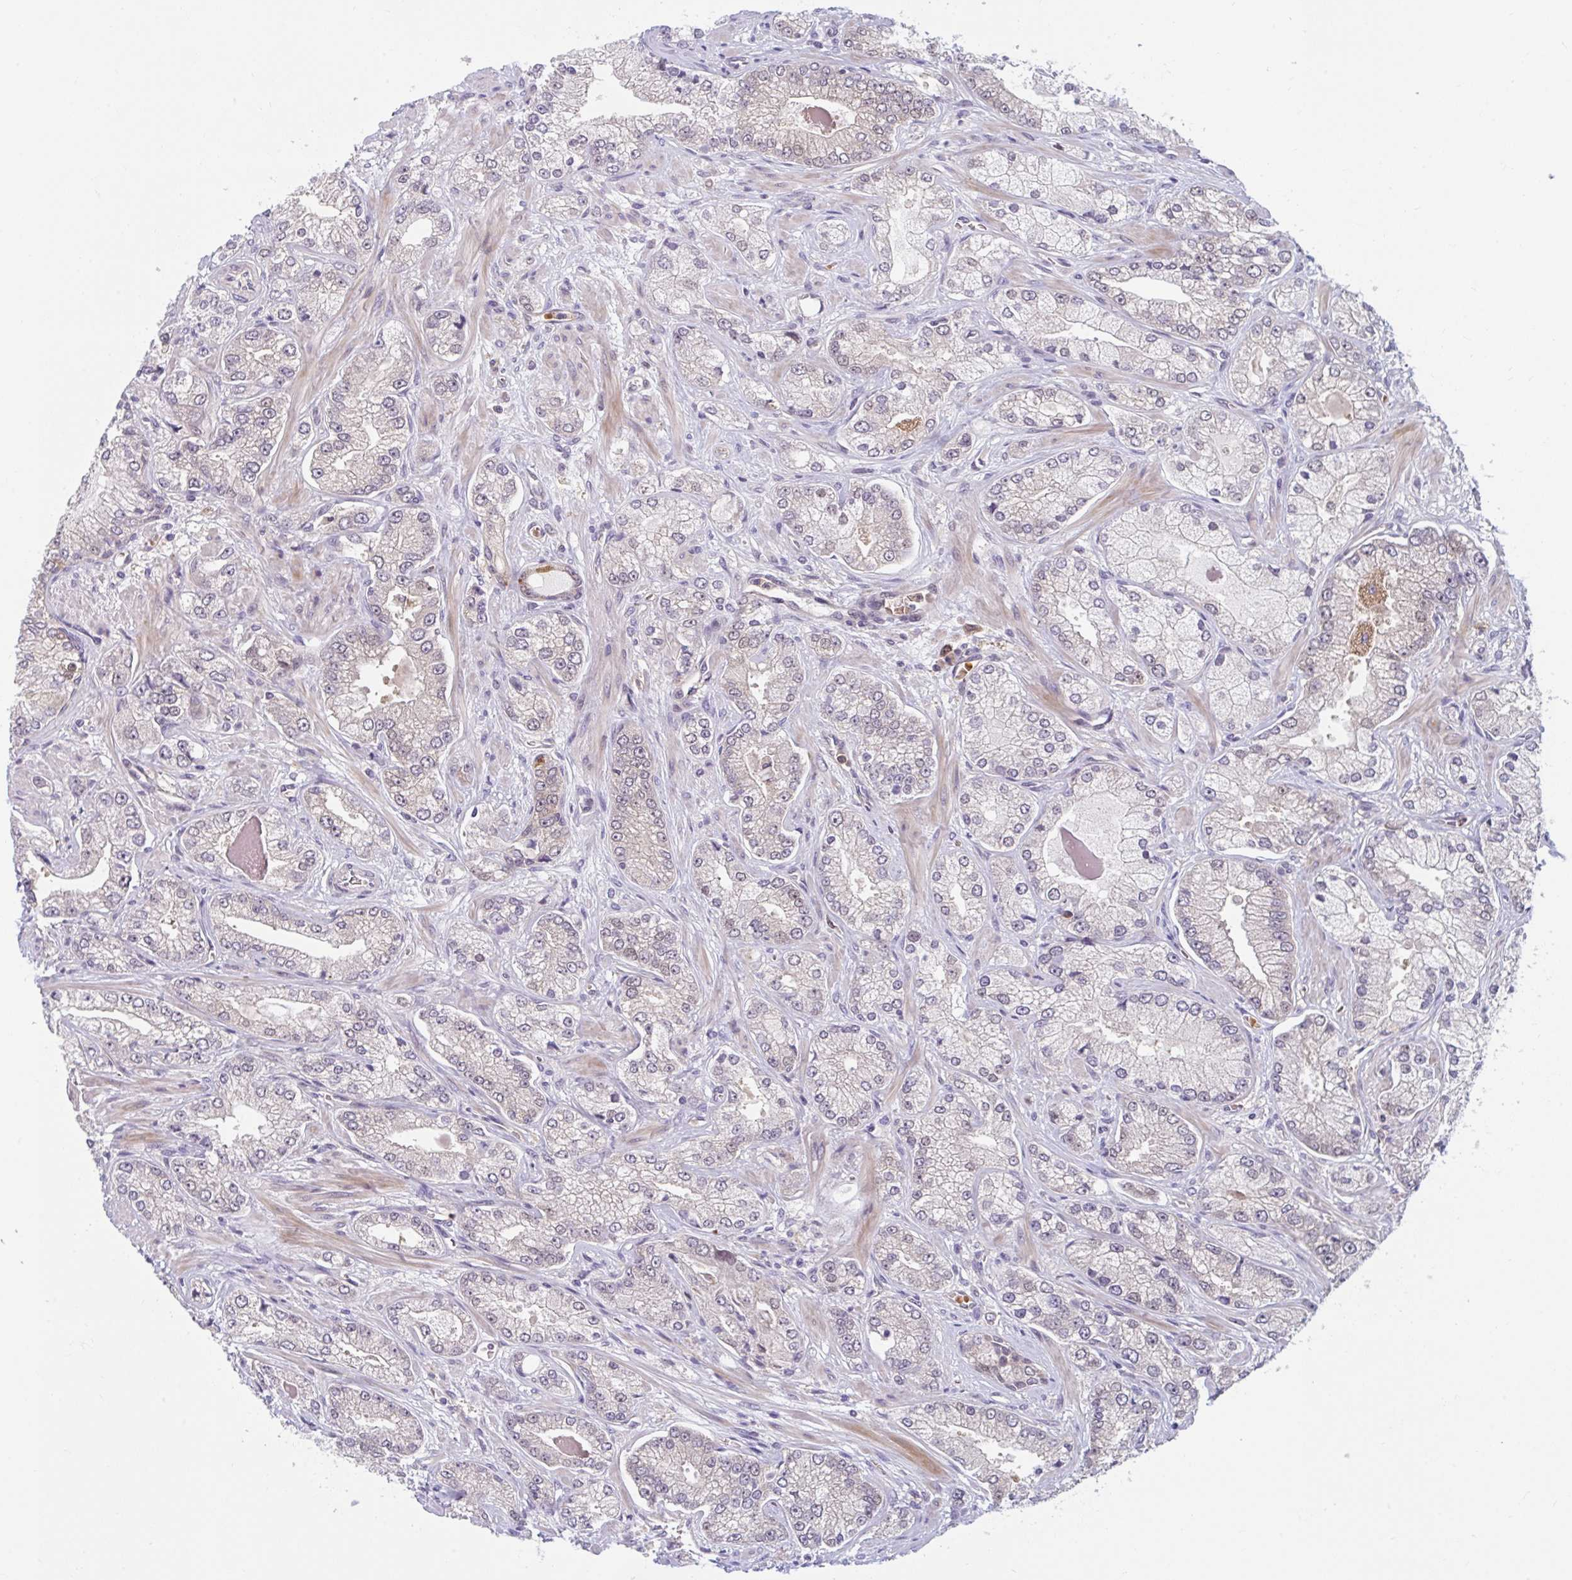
{"staining": {"intensity": "negative", "quantity": "none", "location": "none"}, "tissue": "prostate cancer", "cell_type": "Tumor cells", "image_type": "cancer", "snomed": [{"axis": "morphology", "description": "Normal tissue, NOS"}, {"axis": "morphology", "description": "Adenocarcinoma, High grade"}, {"axis": "topography", "description": "Prostate"}, {"axis": "topography", "description": "Peripheral nerve tissue"}], "caption": "The photomicrograph exhibits no significant positivity in tumor cells of adenocarcinoma (high-grade) (prostate). Nuclei are stained in blue.", "gene": "HMBS", "patient": {"sex": "male", "age": 68}}